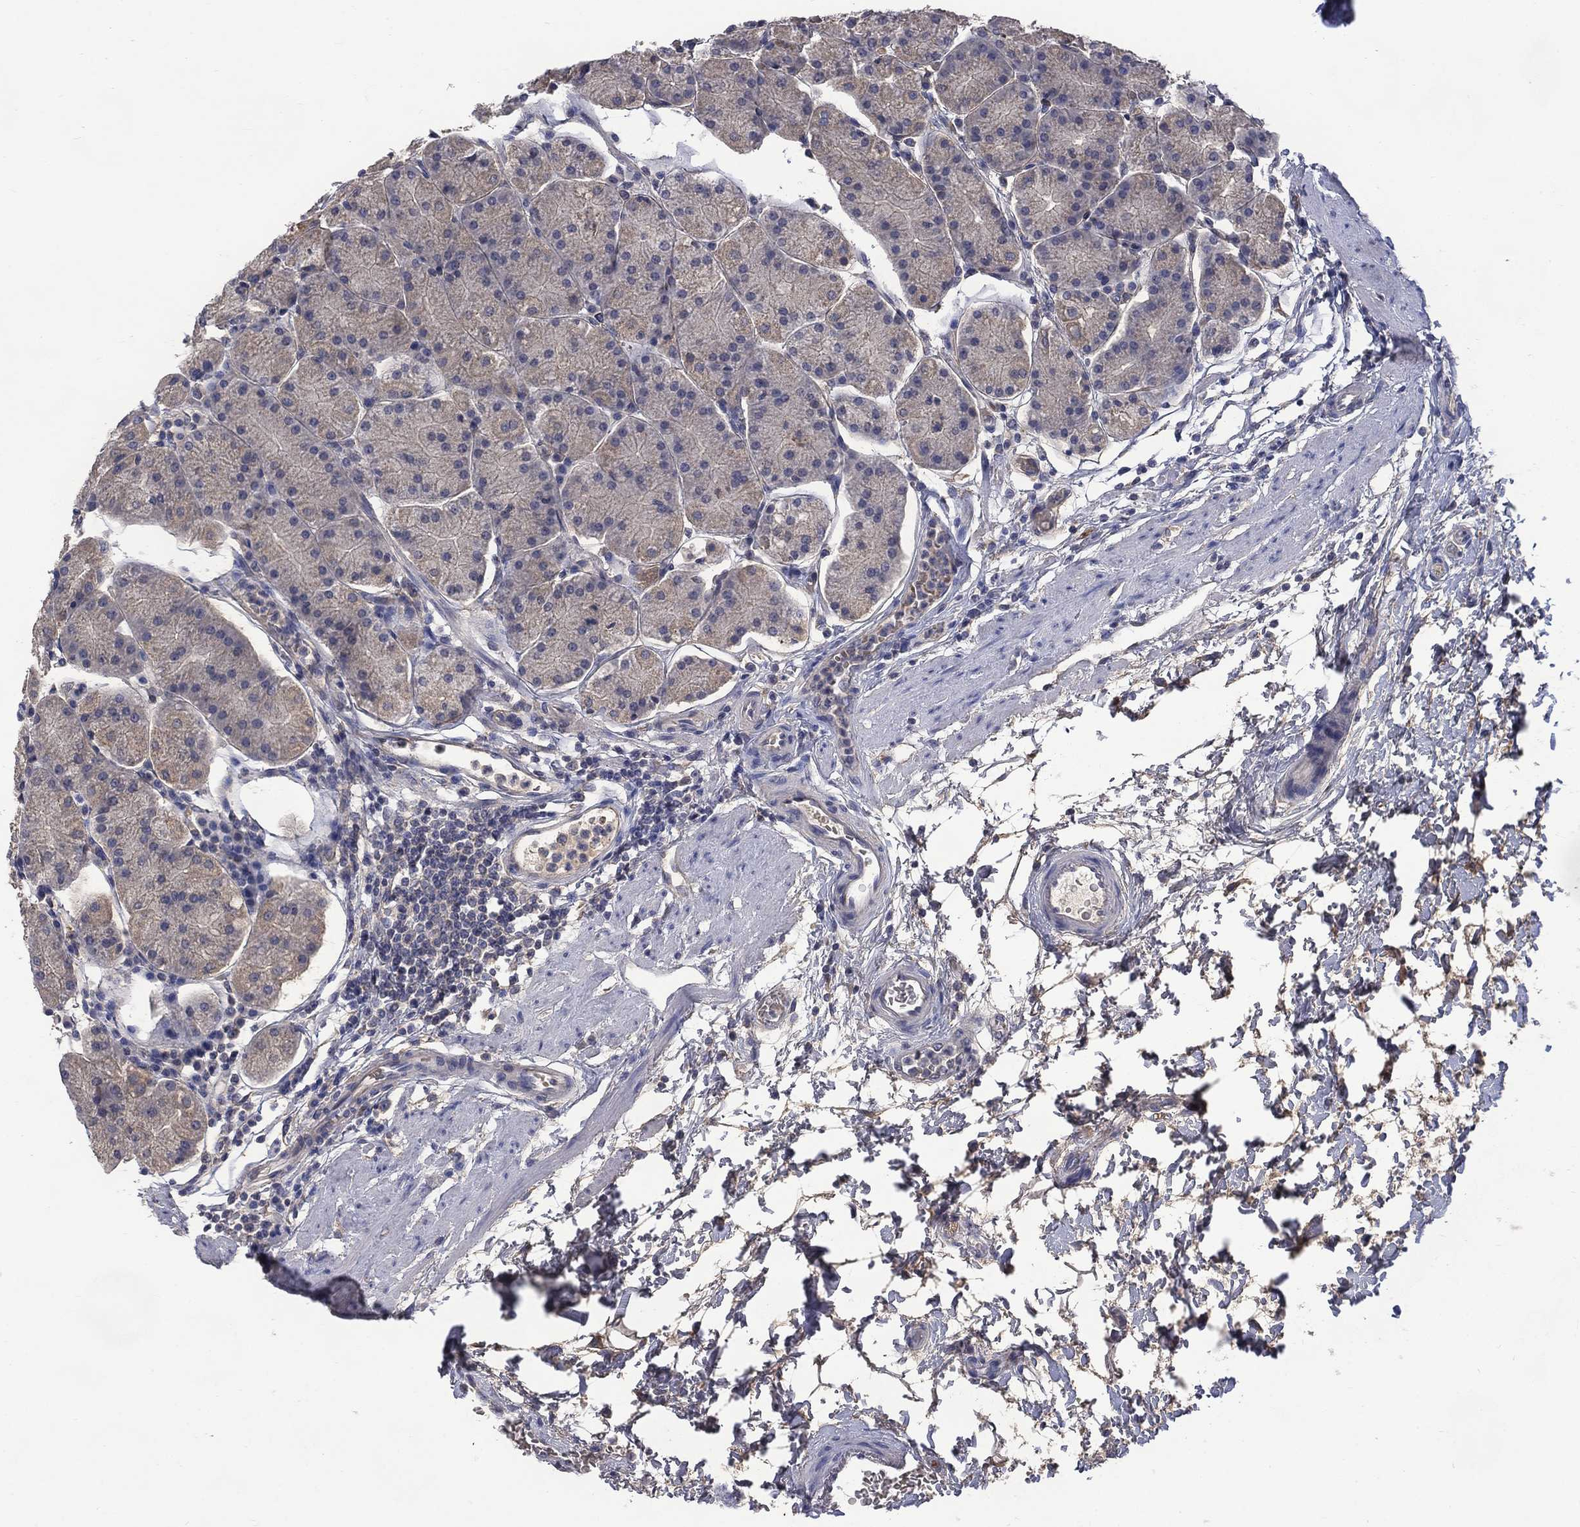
{"staining": {"intensity": "weak", "quantity": "25%-75%", "location": "cytoplasmic/membranous"}, "tissue": "stomach", "cell_type": "Glandular cells", "image_type": "normal", "snomed": [{"axis": "morphology", "description": "Normal tissue, NOS"}, {"axis": "topography", "description": "Stomach"}], "caption": "IHC micrograph of benign human stomach stained for a protein (brown), which exhibits low levels of weak cytoplasmic/membranous expression in about 25%-75% of glandular cells.", "gene": "HSPA12A", "patient": {"sex": "male", "age": 54}}